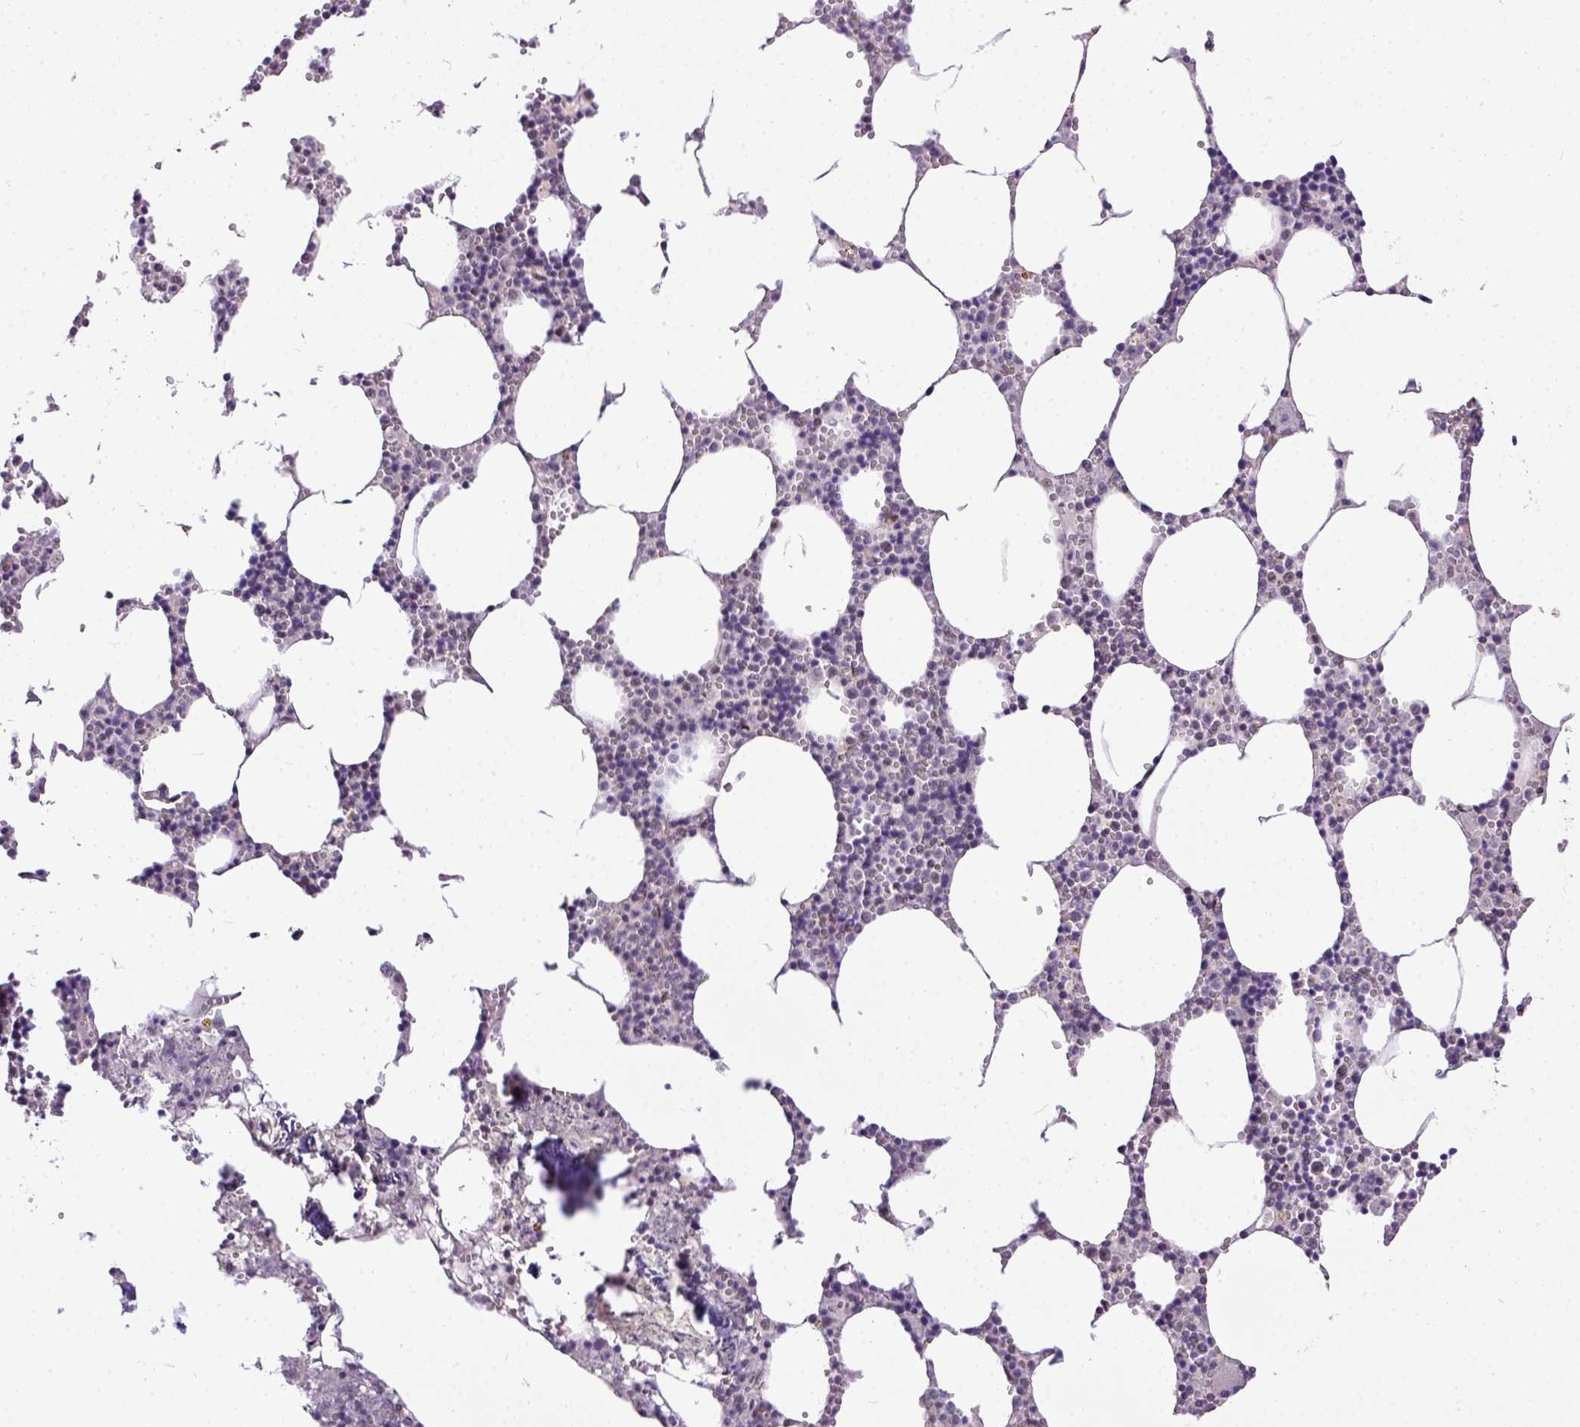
{"staining": {"intensity": "moderate", "quantity": "25%-75%", "location": "nuclear"}, "tissue": "bone marrow", "cell_type": "Hematopoietic cells", "image_type": "normal", "snomed": [{"axis": "morphology", "description": "Normal tissue, NOS"}, {"axis": "topography", "description": "Bone marrow"}], "caption": "Immunohistochemical staining of normal human bone marrow exhibits medium levels of moderate nuclear staining in about 25%-75% of hematopoietic cells. The protein of interest is stained brown, and the nuclei are stained in blue (DAB IHC with brightfield microscopy, high magnification).", "gene": "ERCC1", "patient": {"sex": "male", "age": 54}}